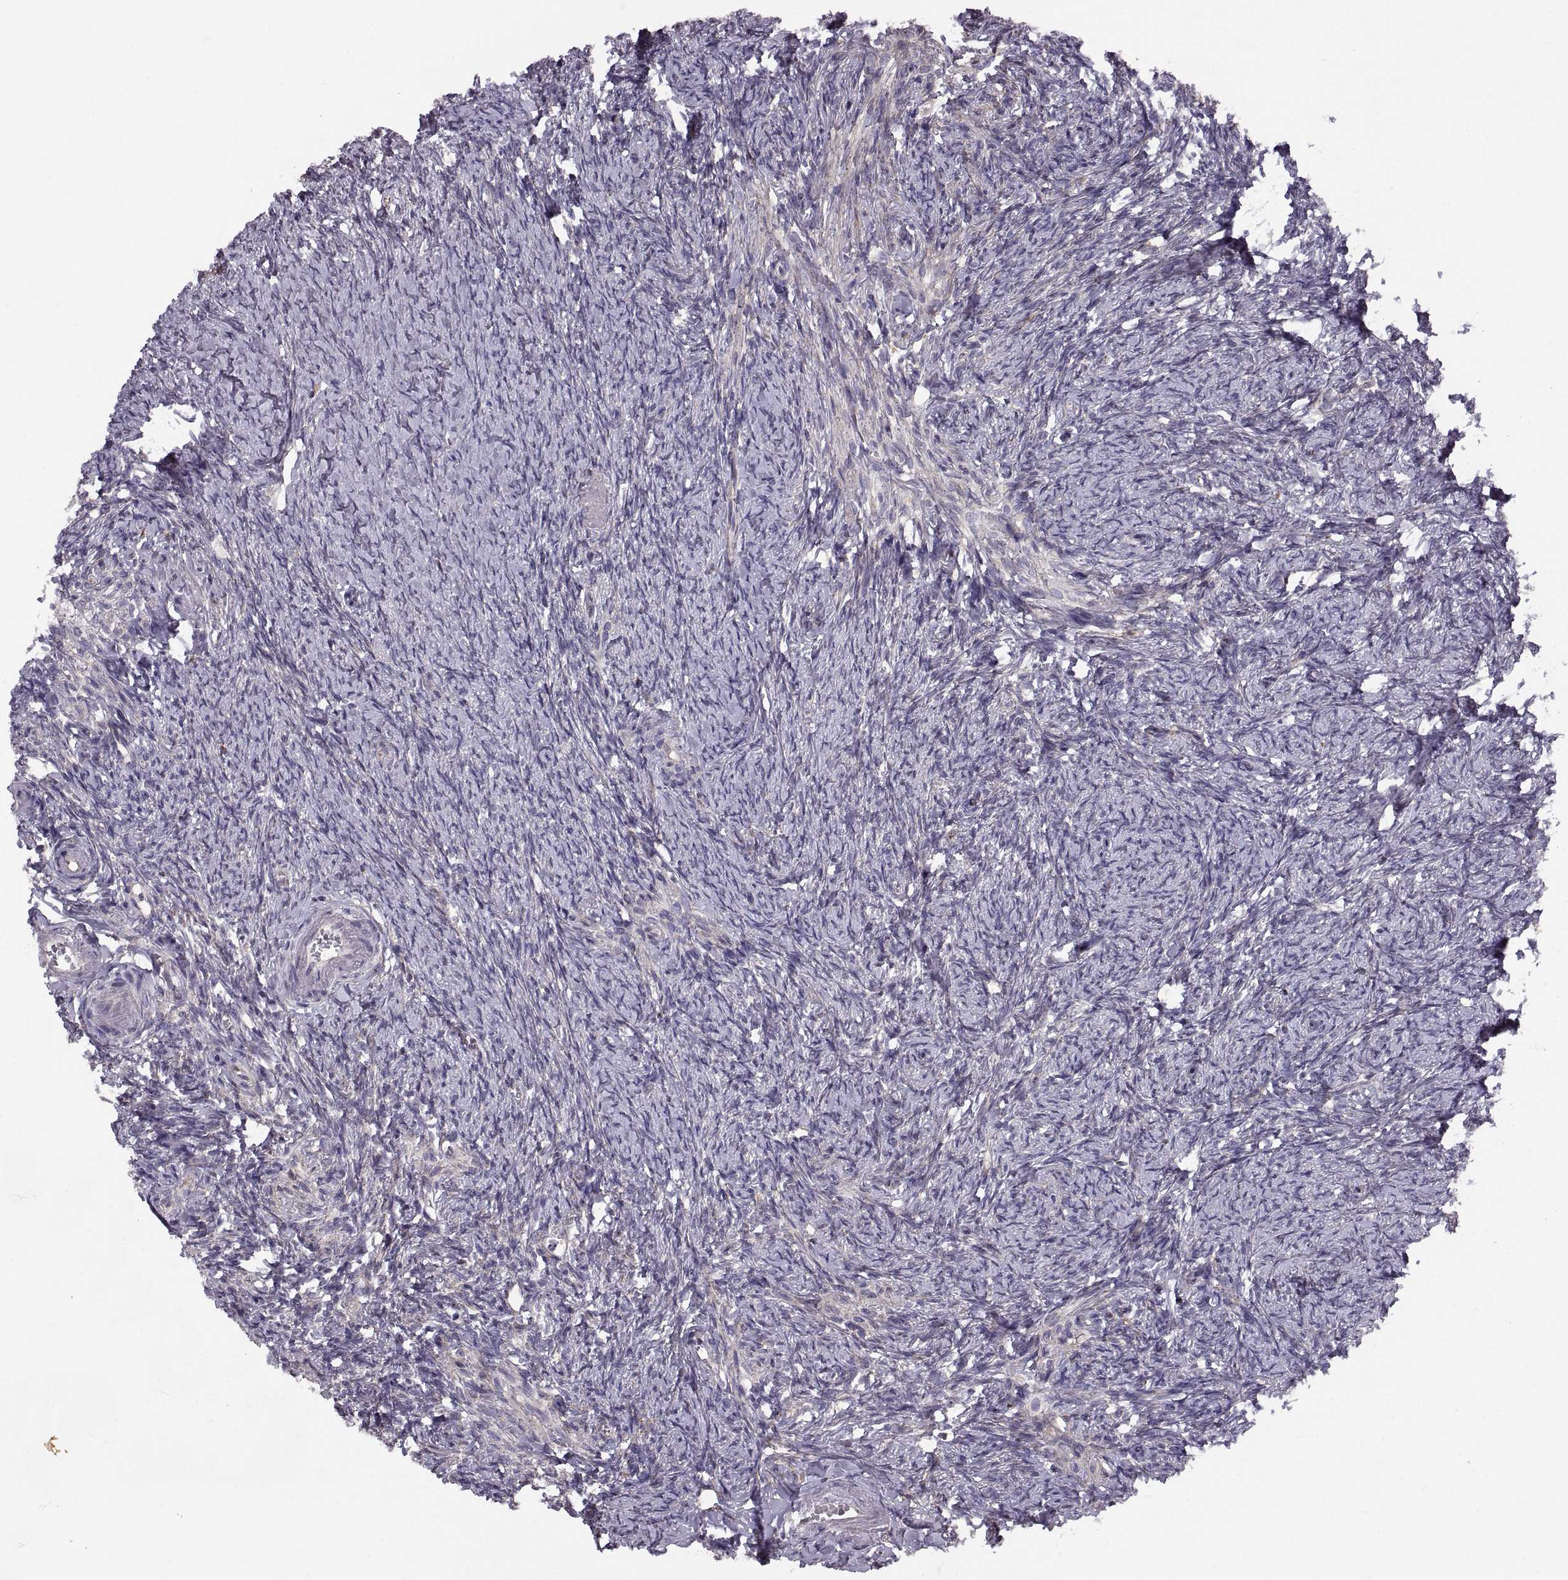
{"staining": {"intensity": "negative", "quantity": "none", "location": "none"}, "tissue": "ovary", "cell_type": "Ovarian stroma cells", "image_type": "normal", "snomed": [{"axis": "morphology", "description": "Normal tissue, NOS"}, {"axis": "topography", "description": "Ovary"}], "caption": "Immunohistochemical staining of unremarkable ovary reveals no significant expression in ovarian stroma cells.", "gene": "PLEKHB2", "patient": {"sex": "female", "age": 72}}